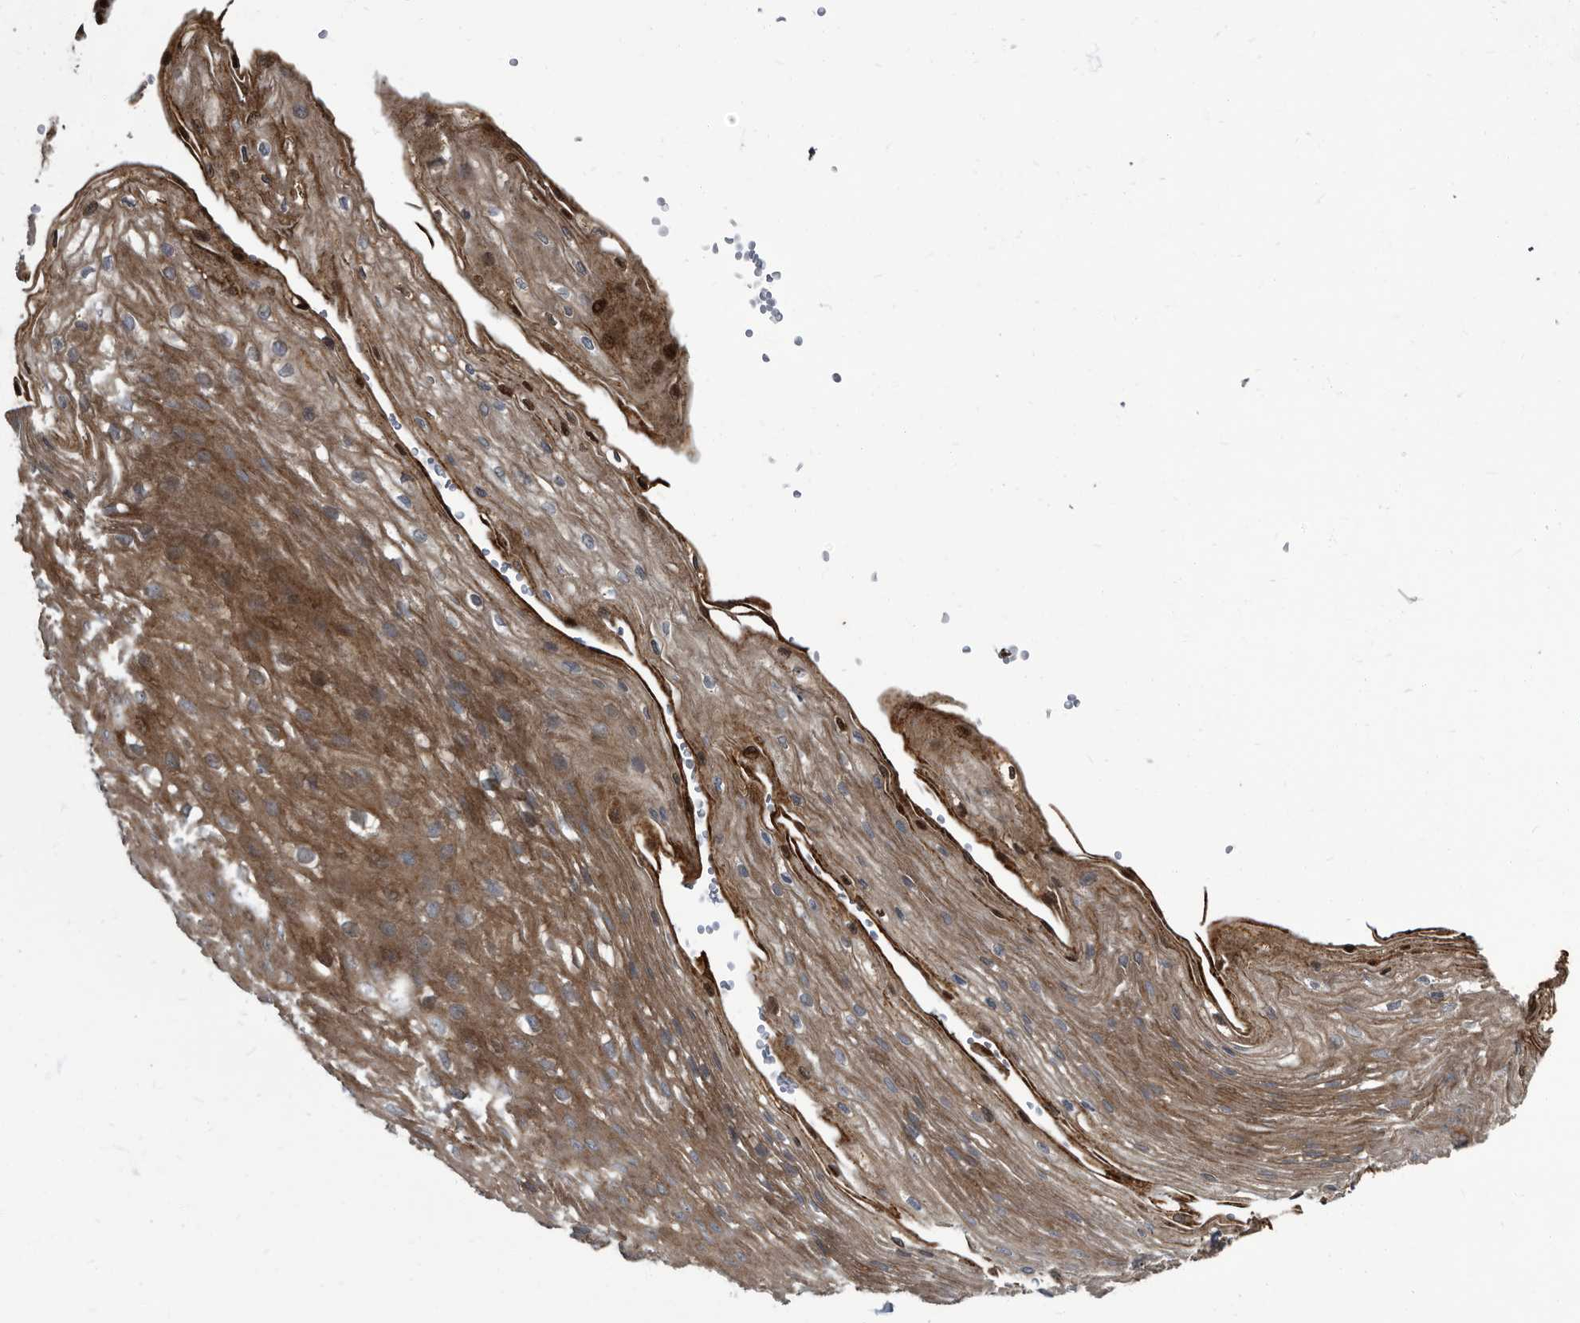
{"staining": {"intensity": "strong", "quantity": ">75%", "location": "cytoplasmic/membranous"}, "tissue": "esophagus", "cell_type": "Squamous epithelial cells", "image_type": "normal", "snomed": [{"axis": "morphology", "description": "Normal tissue, NOS"}, {"axis": "topography", "description": "Esophagus"}], "caption": "Benign esophagus displays strong cytoplasmic/membranous expression in approximately >75% of squamous epithelial cells.", "gene": "CDV3", "patient": {"sex": "female", "age": 66}}